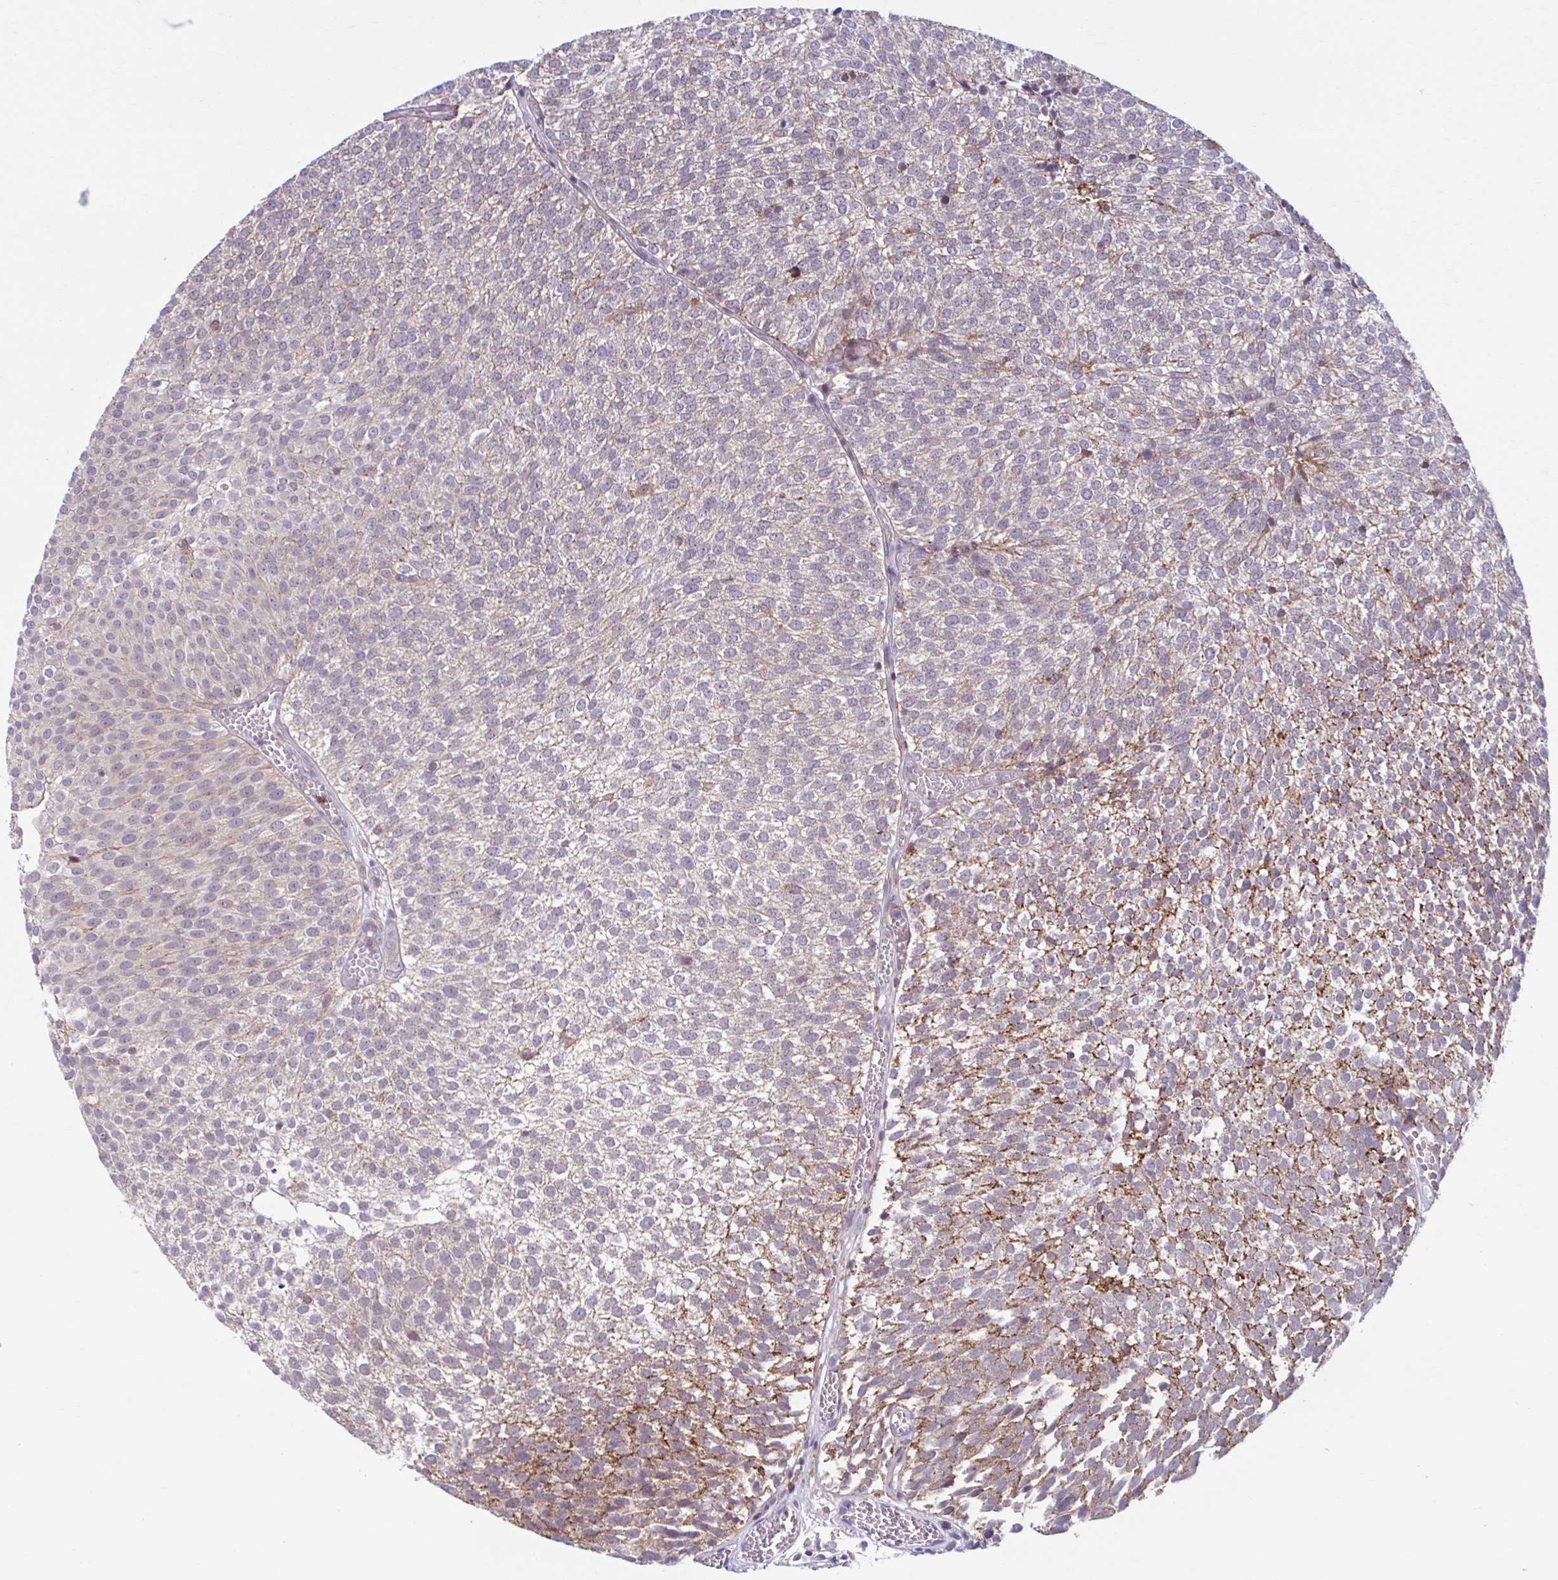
{"staining": {"intensity": "negative", "quantity": "none", "location": "none"}, "tissue": "urothelial cancer", "cell_type": "Tumor cells", "image_type": "cancer", "snomed": [{"axis": "morphology", "description": "Urothelial carcinoma, Low grade"}, {"axis": "topography", "description": "Urinary bladder"}], "caption": "The IHC photomicrograph has no significant staining in tumor cells of urothelial carcinoma (low-grade) tissue.", "gene": "ADAT3", "patient": {"sex": "female", "age": 79}}